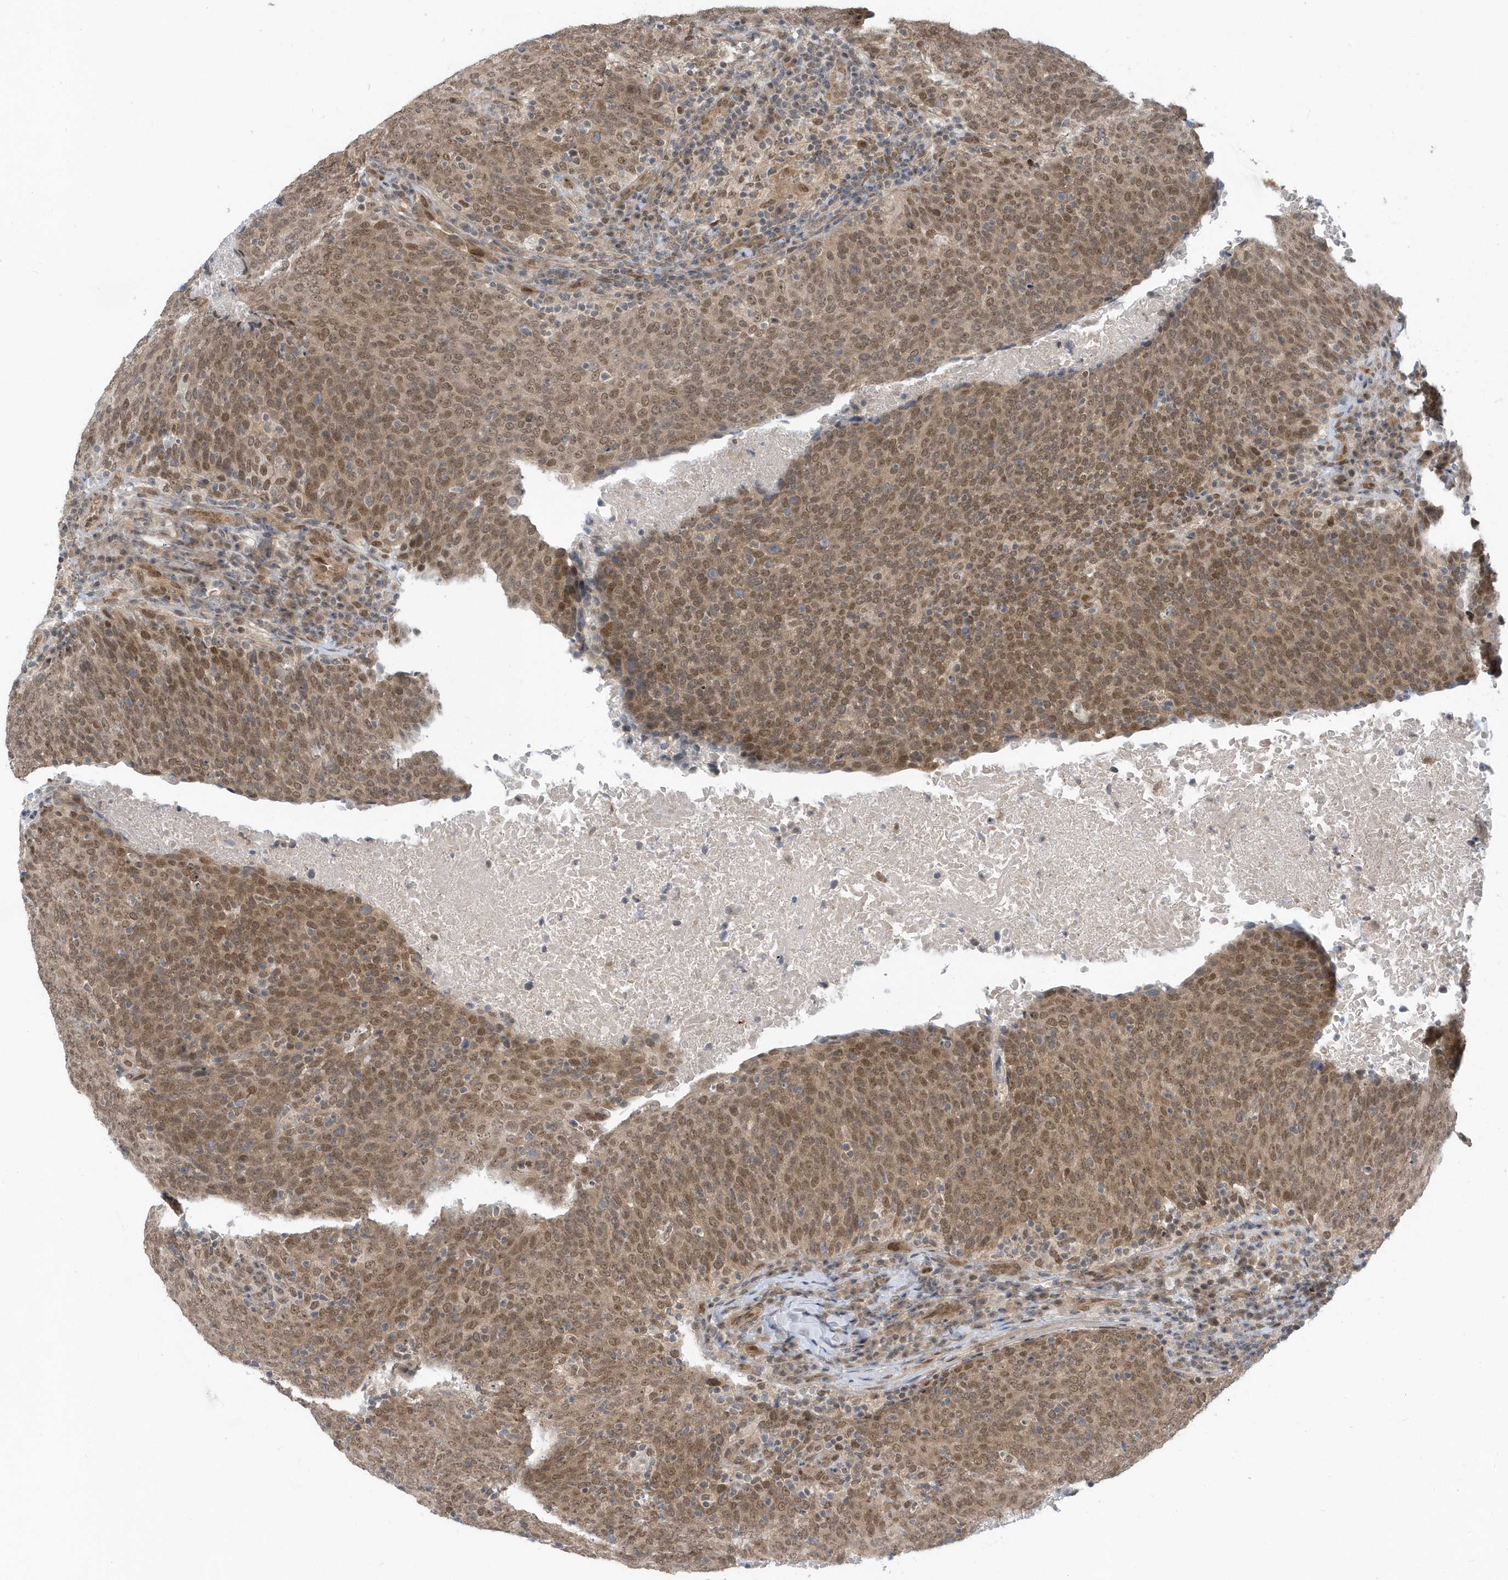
{"staining": {"intensity": "moderate", "quantity": ">75%", "location": "cytoplasmic/membranous,nuclear"}, "tissue": "head and neck cancer", "cell_type": "Tumor cells", "image_type": "cancer", "snomed": [{"axis": "morphology", "description": "Squamous cell carcinoma, NOS"}, {"axis": "morphology", "description": "Squamous cell carcinoma, metastatic, NOS"}, {"axis": "topography", "description": "Lymph node"}, {"axis": "topography", "description": "Head-Neck"}], "caption": "High-power microscopy captured an immunohistochemistry (IHC) image of head and neck cancer (metastatic squamous cell carcinoma), revealing moderate cytoplasmic/membranous and nuclear expression in about >75% of tumor cells.", "gene": "USP53", "patient": {"sex": "male", "age": 62}}